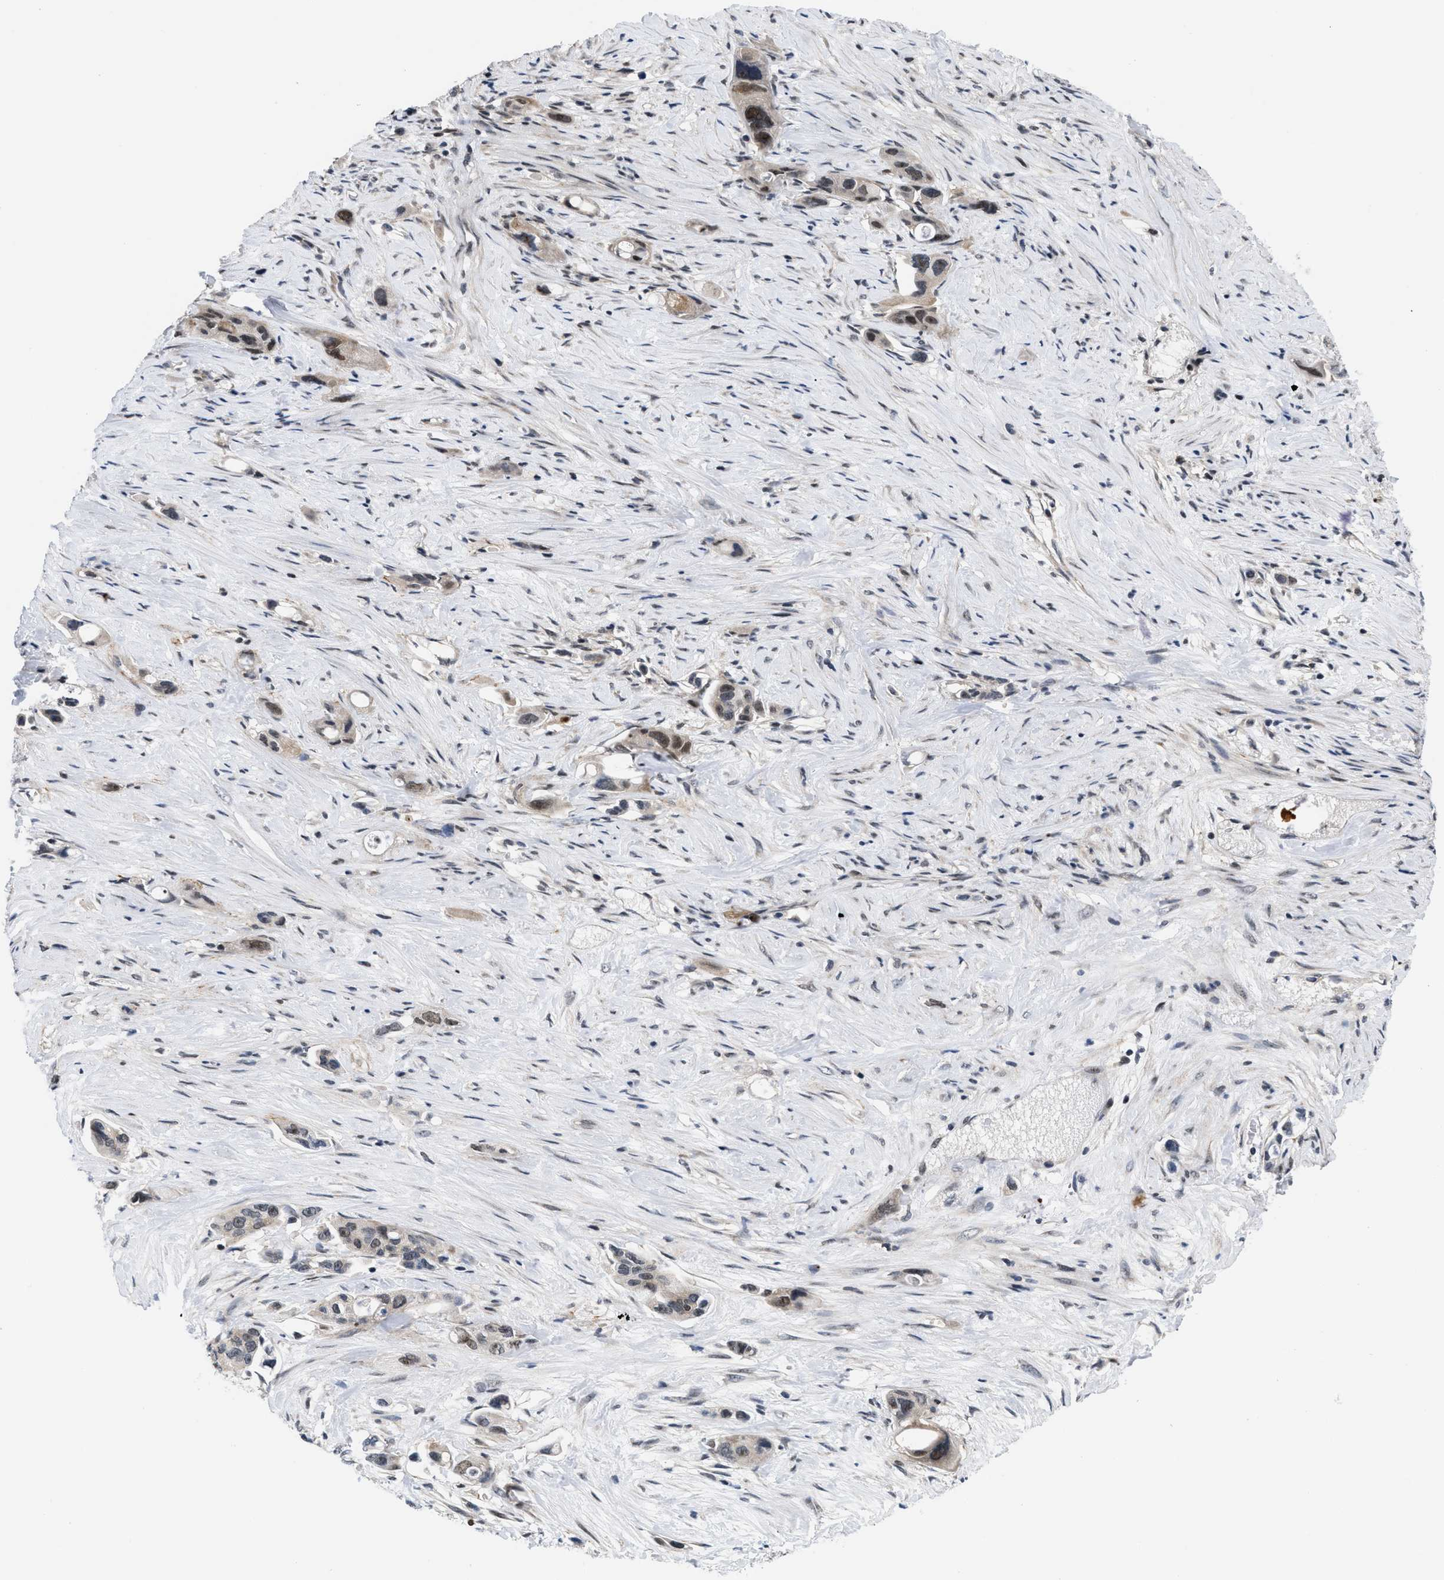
{"staining": {"intensity": "moderate", "quantity": "25%-75%", "location": "nuclear"}, "tissue": "pancreatic cancer", "cell_type": "Tumor cells", "image_type": "cancer", "snomed": [{"axis": "morphology", "description": "Adenocarcinoma, NOS"}, {"axis": "topography", "description": "Pancreas"}], "caption": "Immunohistochemical staining of adenocarcinoma (pancreatic) shows medium levels of moderate nuclear protein positivity in approximately 25%-75% of tumor cells.", "gene": "PITHD1", "patient": {"sex": "male", "age": 53}}